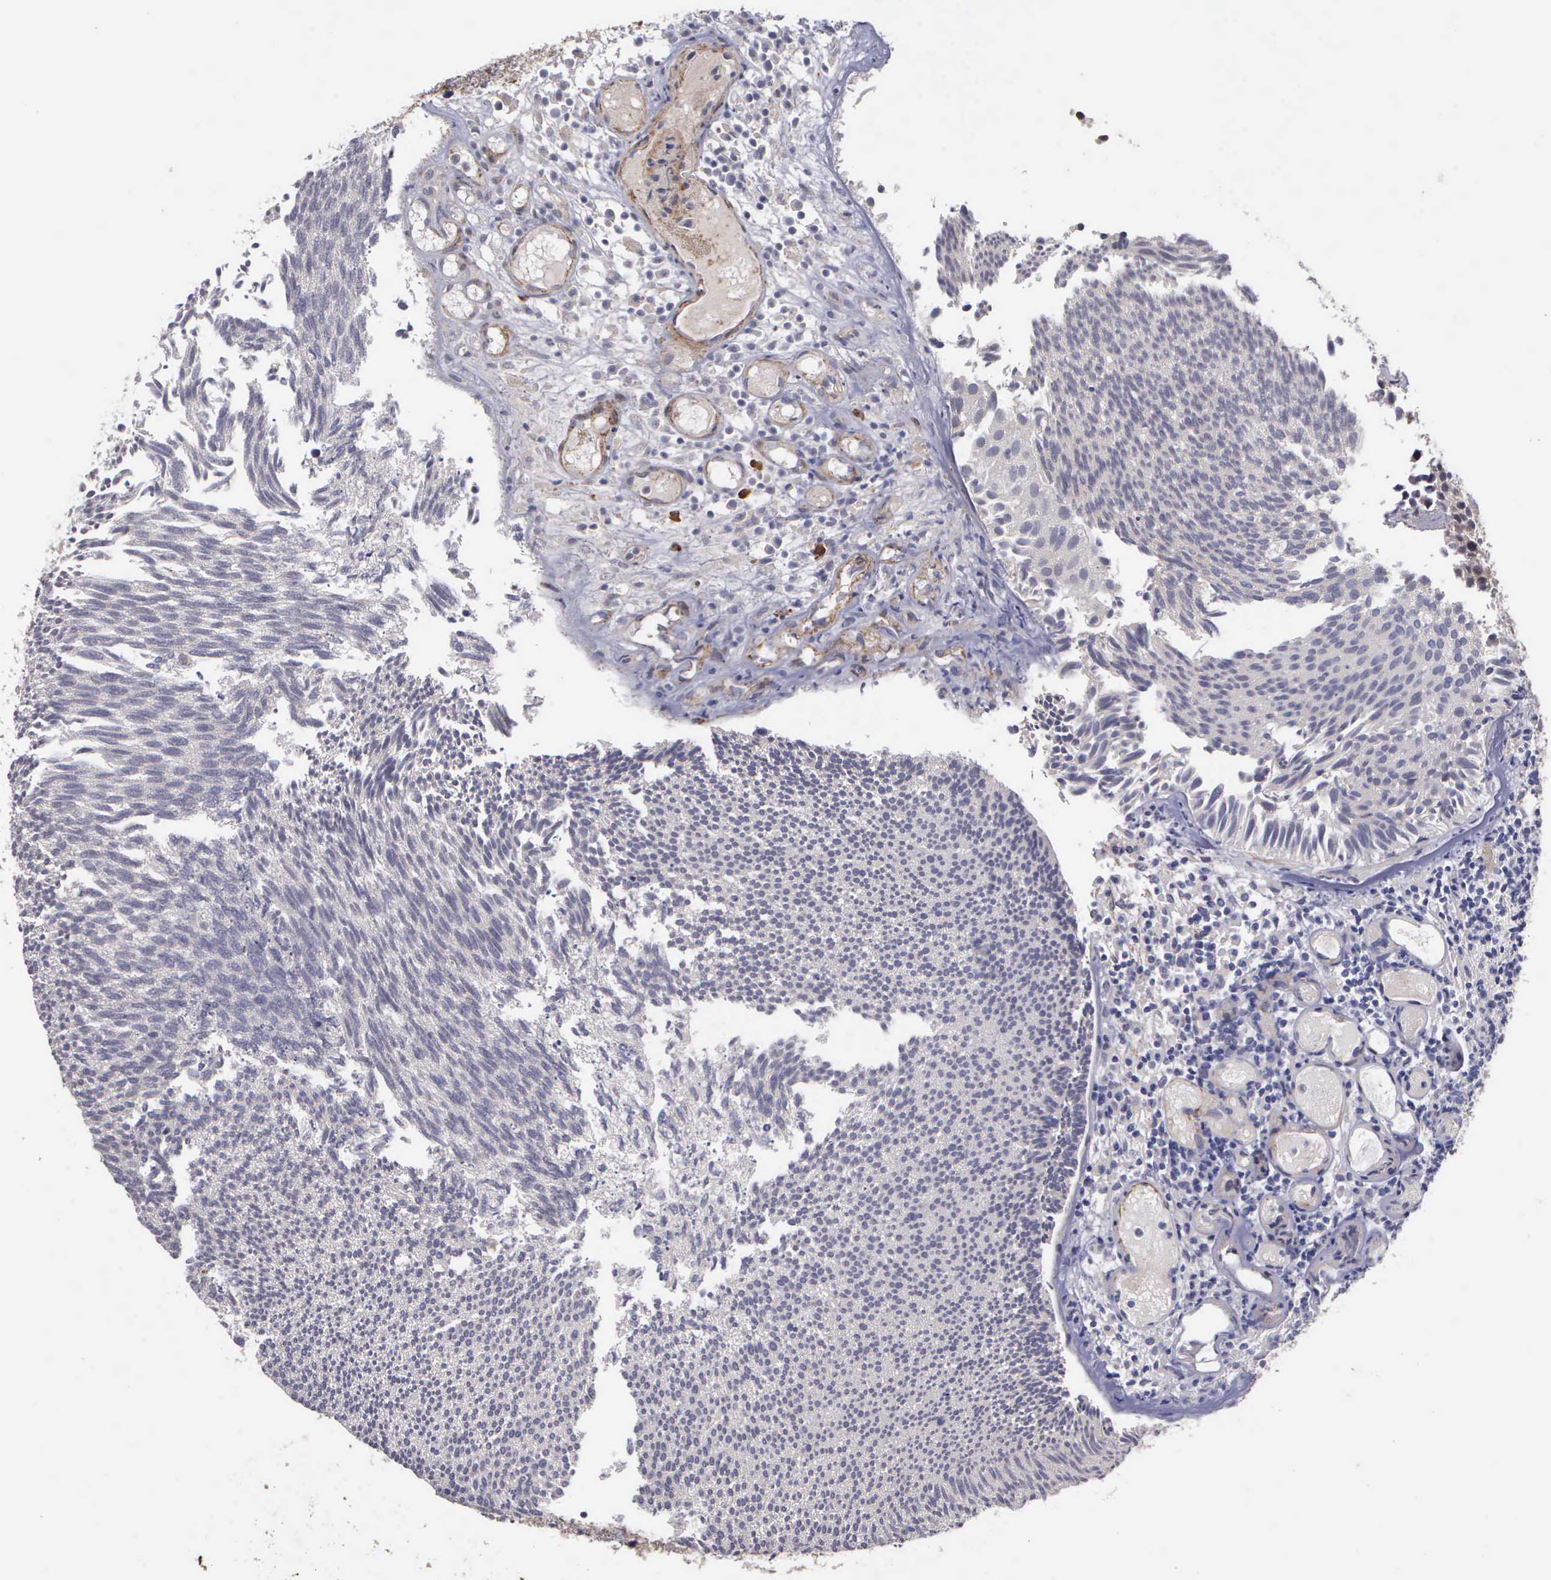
{"staining": {"intensity": "weak", "quantity": ">75%", "location": "cytoplasmic/membranous"}, "tissue": "urothelial cancer", "cell_type": "Tumor cells", "image_type": "cancer", "snomed": [{"axis": "morphology", "description": "Urothelial carcinoma, Low grade"}, {"axis": "topography", "description": "Urinary bladder"}], "caption": "Immunohistochemistry of low-grade urothelial carcinoma demonstrates low levels of weak cytoplasmic/membranous expression in about >75% of tumor cells.", "gene": "RTL10", "patient": {"sex": "male", "age": 85}}